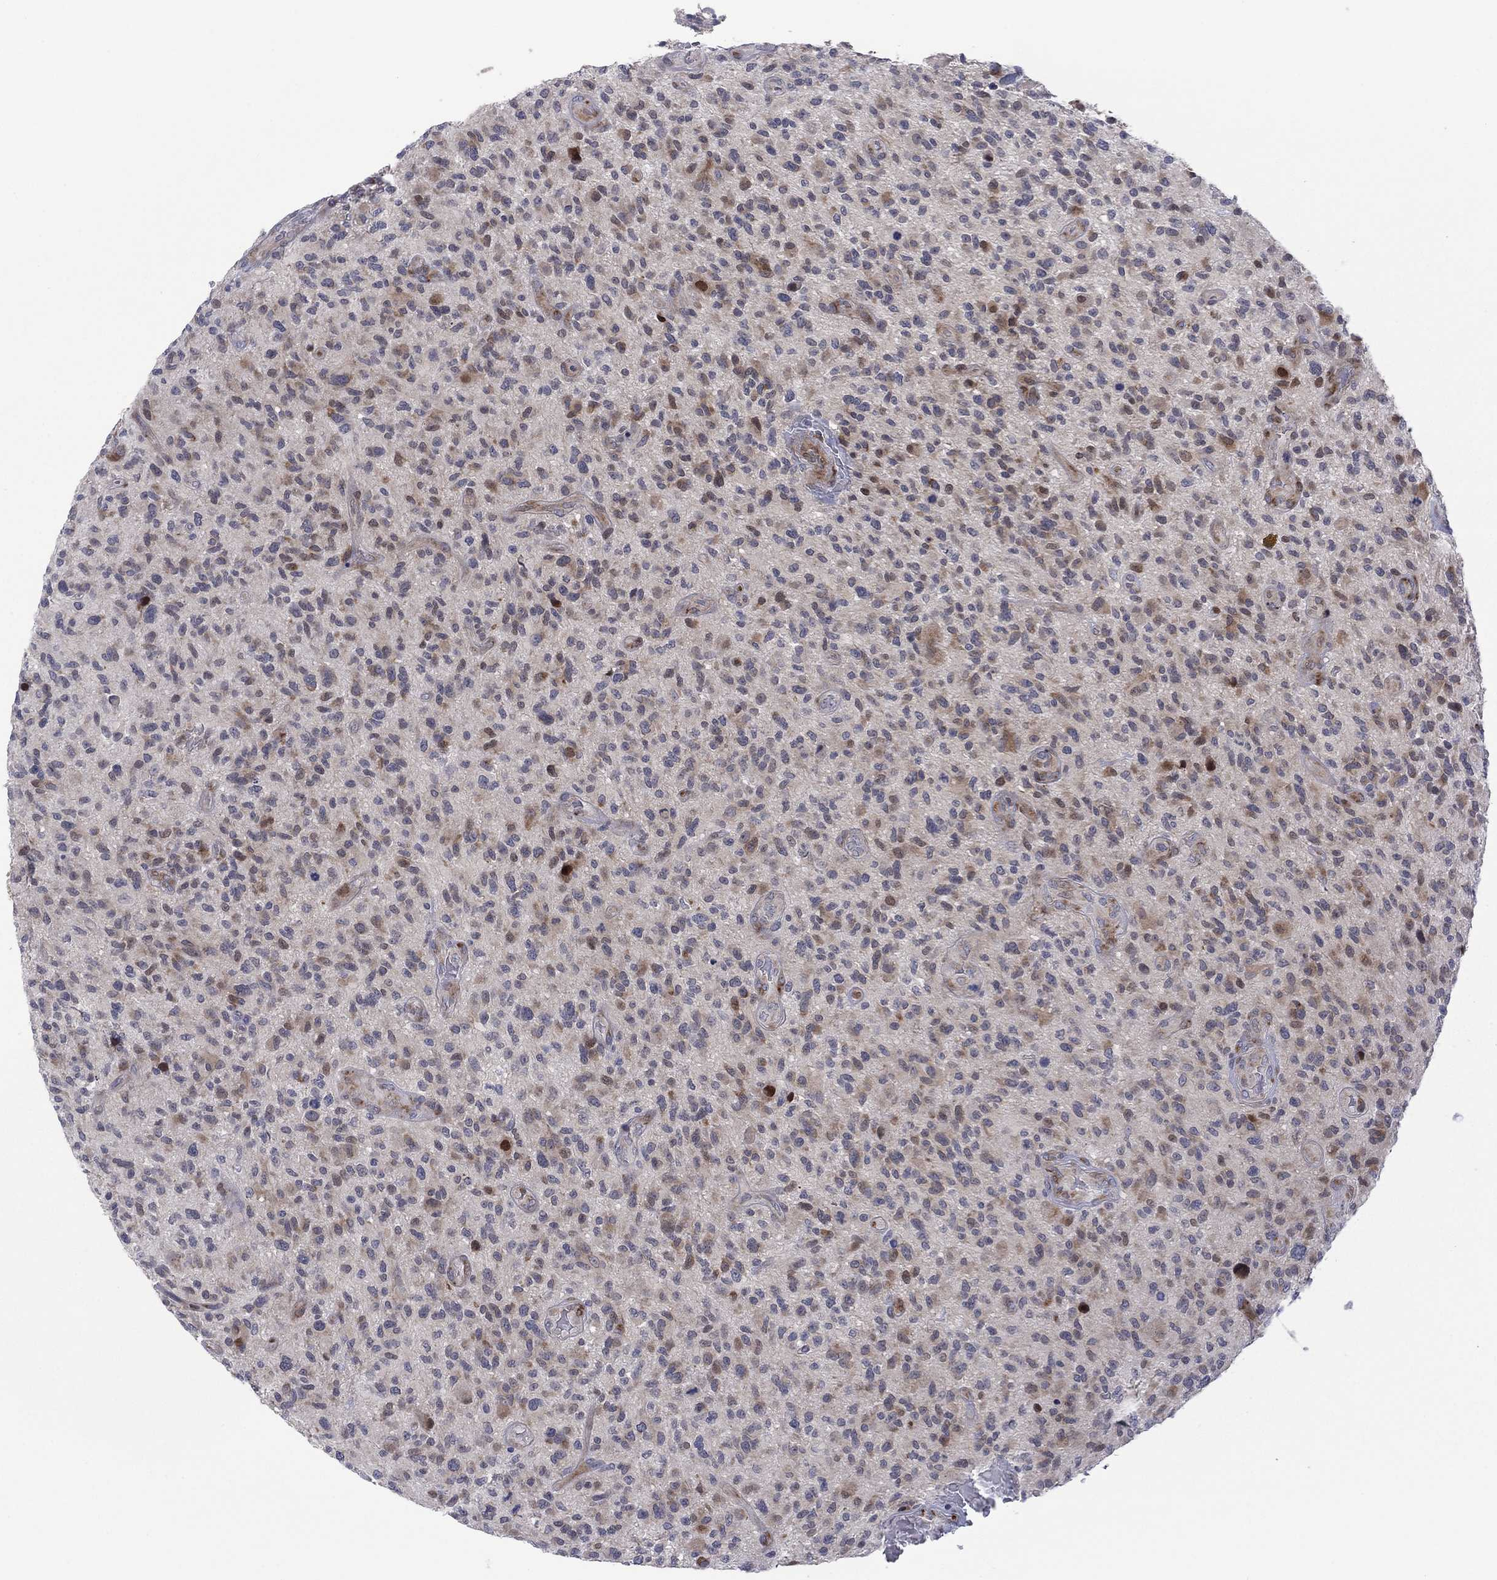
{"staining": {"intensity": "weak", "quantity": "<25%", "location": "cytoplasmic/membranous"}, "tissue": "glioma", "cell_type": "Tumor cells", "image_type": "cancer", "snomed": [{"axis": "morphology", "description": "Glioma, malignant, High grade"}, {"axis": "topography", "description": "Brain"}], "caption": "Tumor cells are negative for brown protein staining in malignant glioma (high-grade). Brightfield microscopy of immunohistochemistry stained with DAB (brown) and hematoxylin (blue), captured at high magnification.", "gene": "TTC21B", "patient": {"sex": "male", "age": 47}}